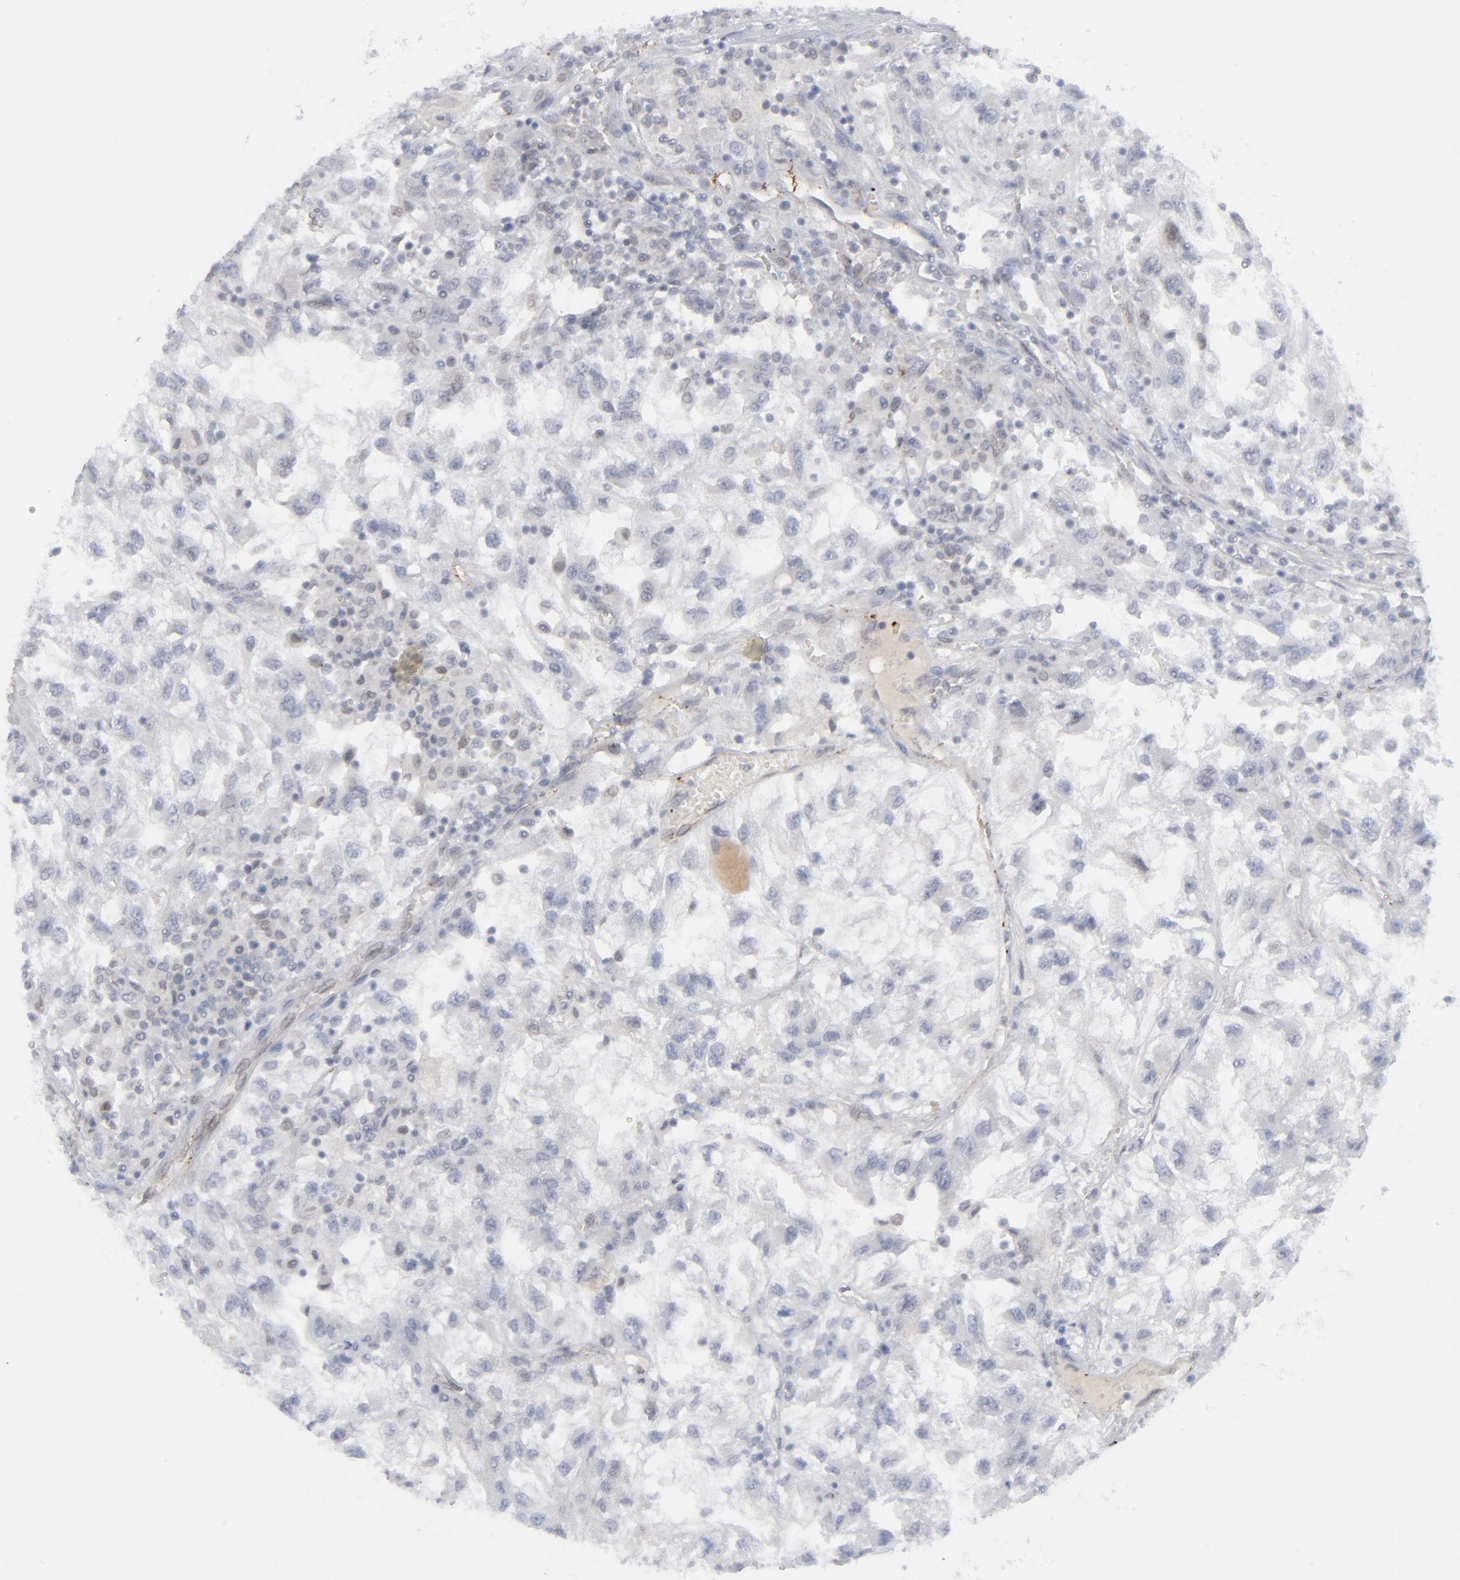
{"staining": {"intensity": "negative", "quantity": "none", "location": "none"}, "tissue": "renal cancer", "cell_type": "Tumor cells", "image_type": "cancer", "snomed": [{"axis": "morphology", "description": "Normal tissue, NOS"}, {"axis": "morphology", "description": "Adenocarcinoma, NOS"}, {"axis": "topography", "description": "Kidney"}], "caption": "This is an immunohistochemistry (IHC) image of human adenocarcinoma (renal). There is no expression in tumor cells.", "gene": "NUP88", "patient": {"sex": "male", "age": 71}}